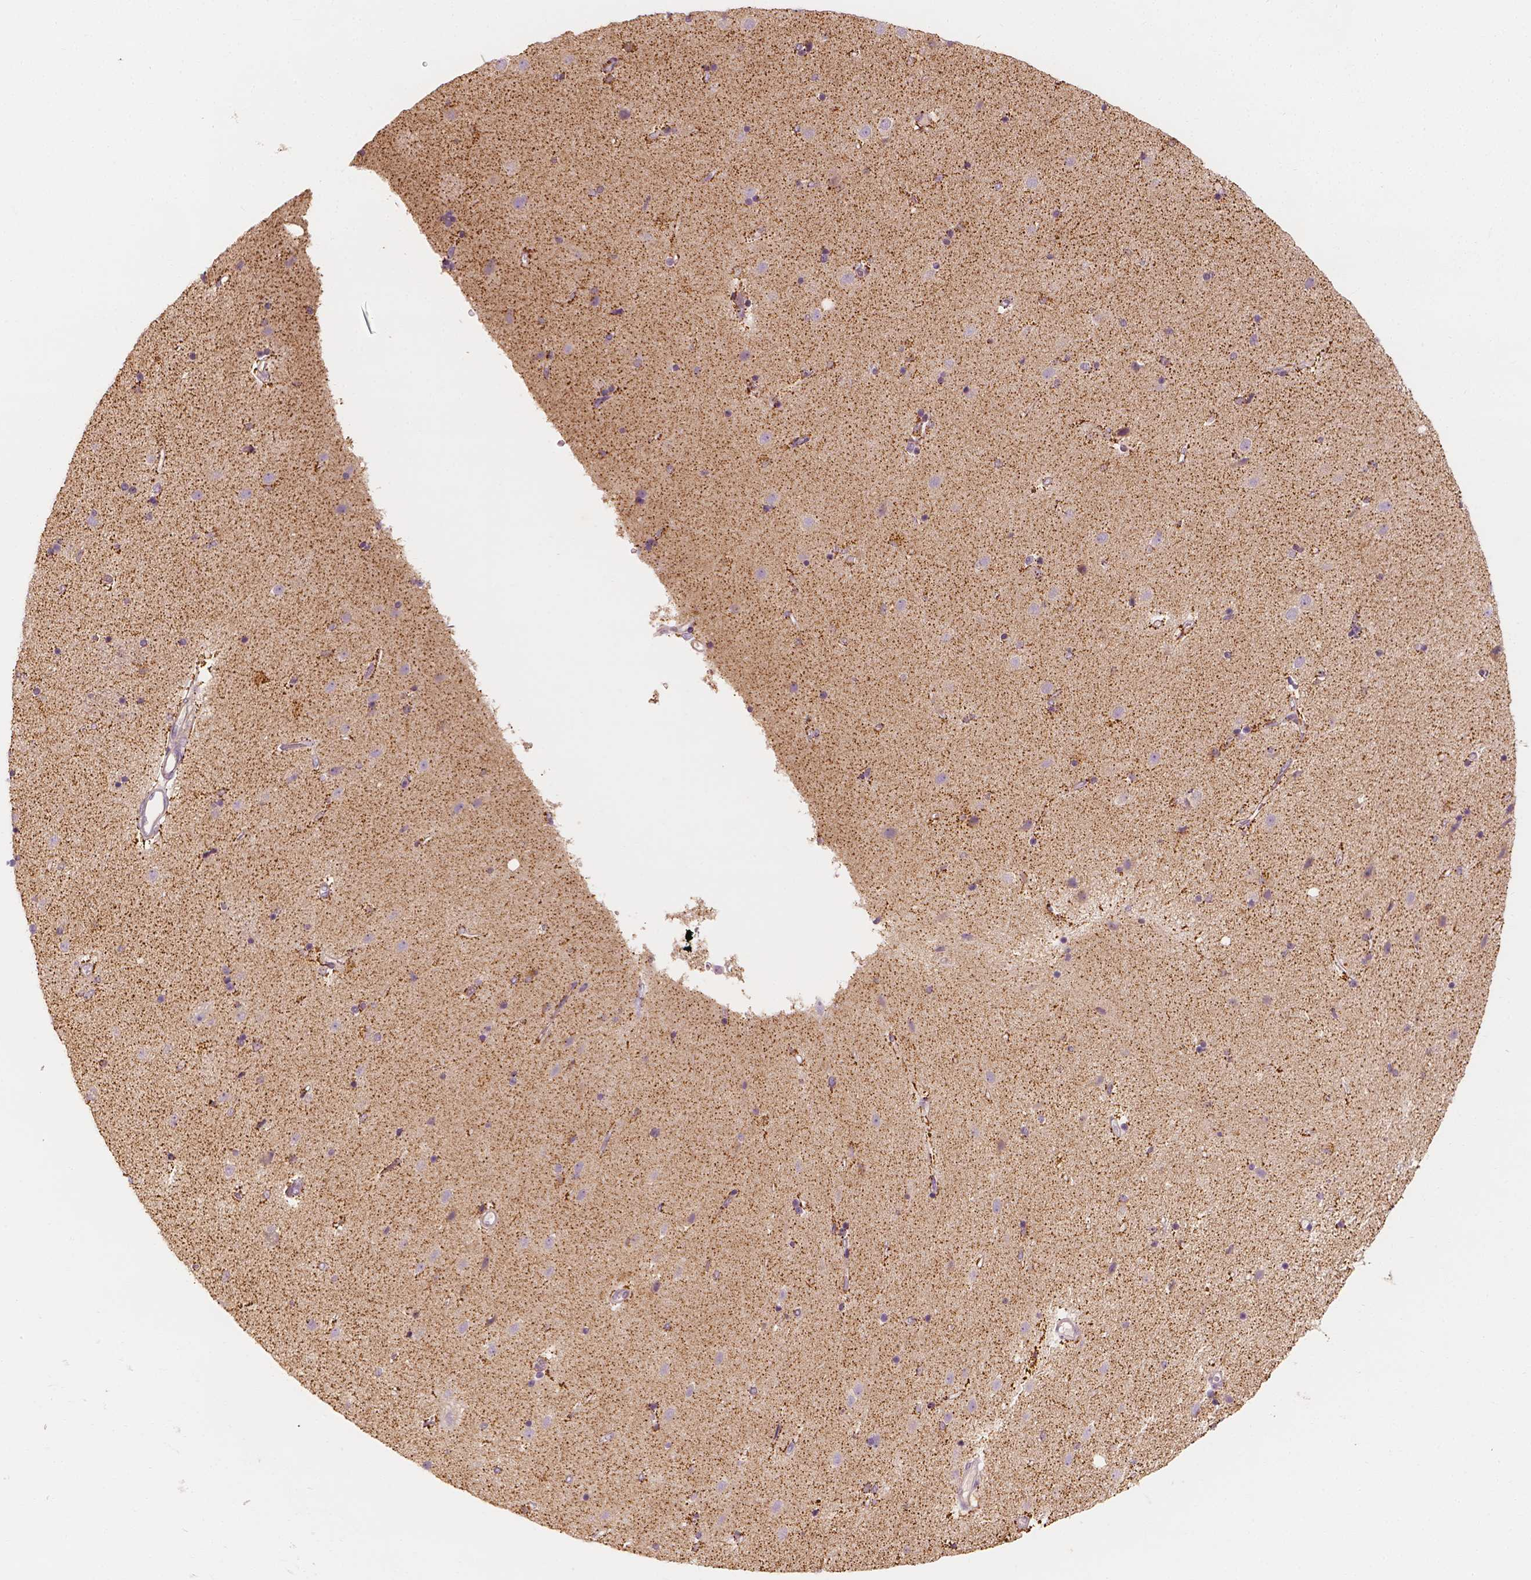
{"staining": {"intensity": "negative", "quantity": "none", "location": "none"}, "tissue": "caudate", "cell_type": "Glial cells", "image_type": "normal", "snomed": [{"axis": "morphology", "description": "Normal tissue, NOS"}, {"axis": "topography", "description": "Lateral ventricle wall"}], "caption": "Immunohistochemistry (IHC) photomicrograph of unremarkable caudate stained for a protein (brown), which exhibits no staining in glial cells.", "gene": "SHPK", "patient": {"sex": "female", "age": 71}}